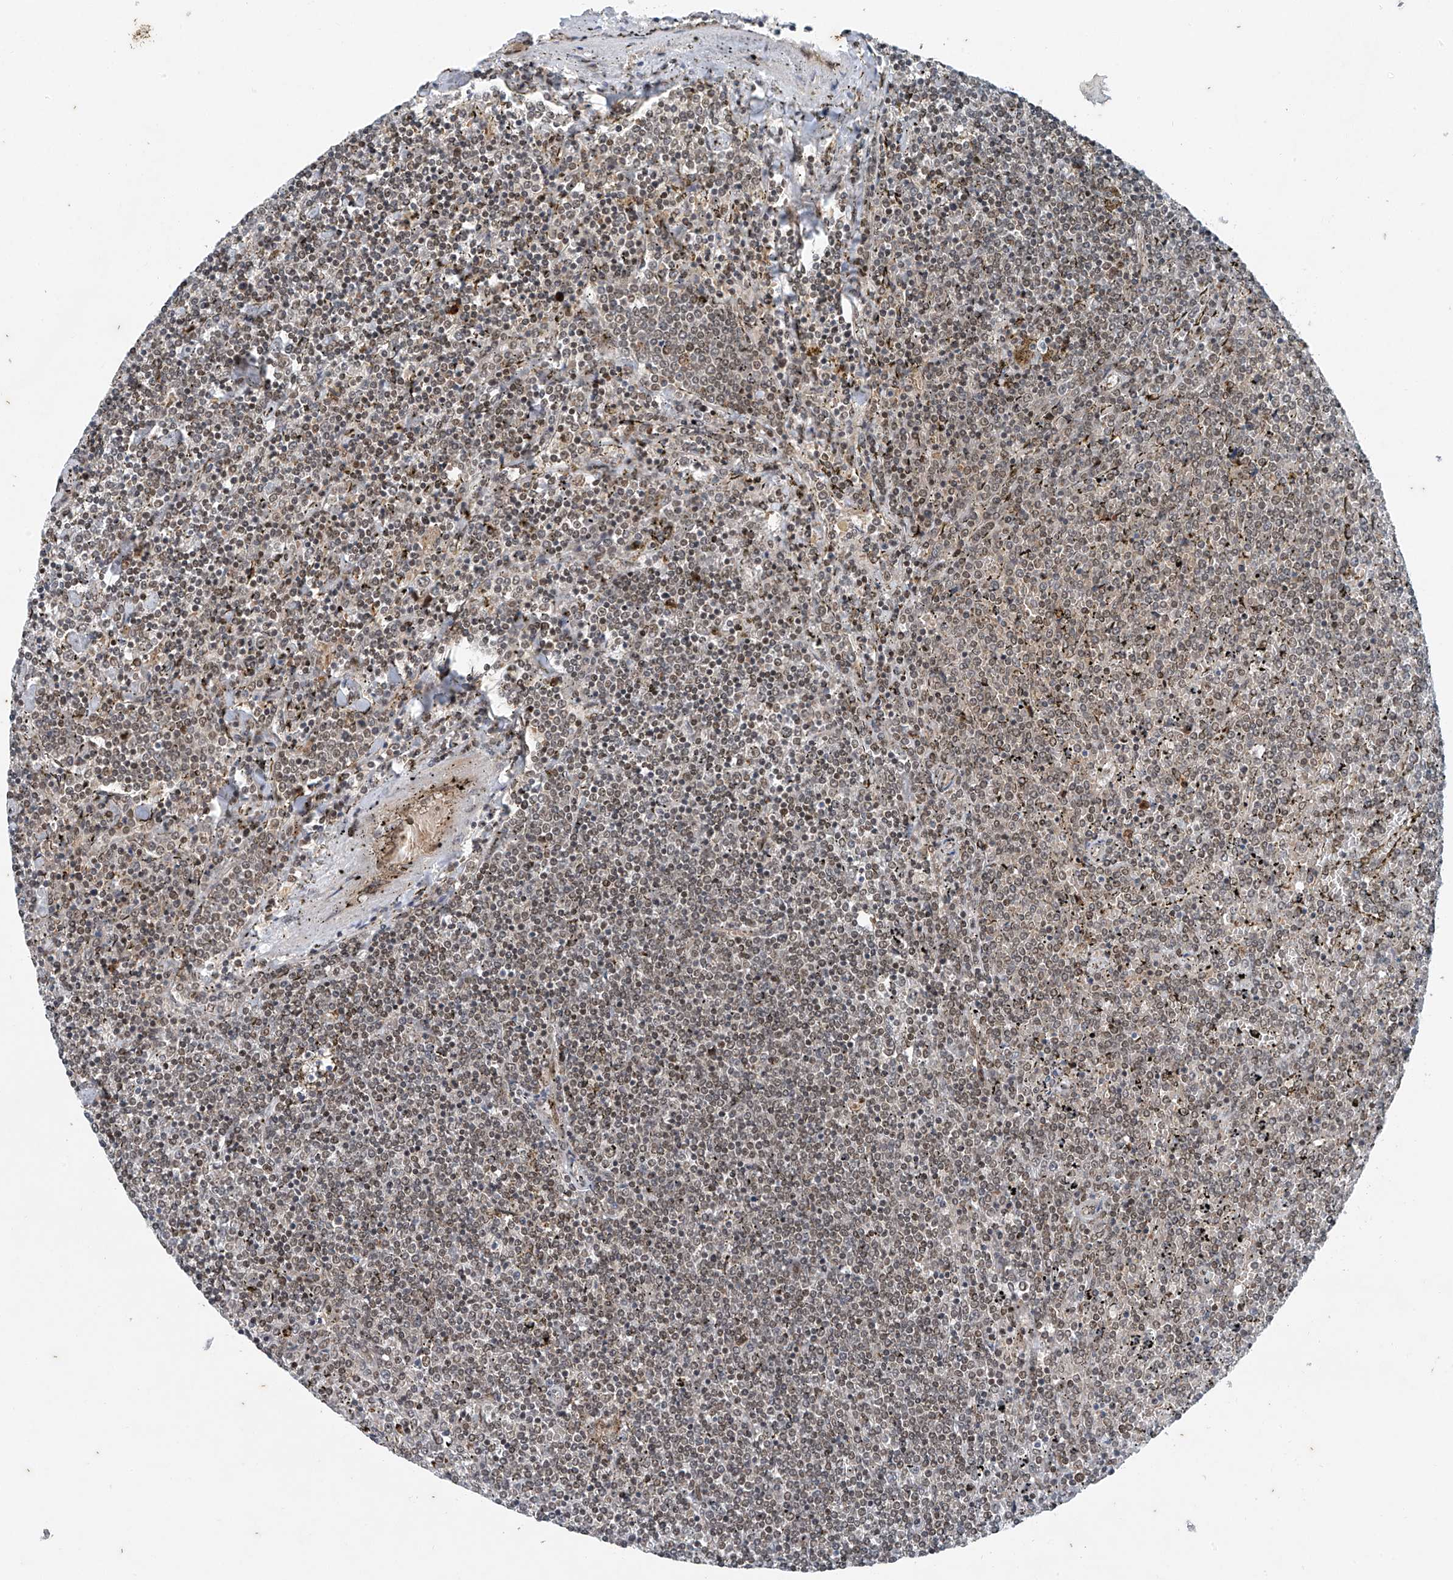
{"staining": {"intensity": "weak", "quantity": "25%-75%", "location": "nuclear"}, "tissue": "lymphoma", "cell_type": "Tumor cells", "image_type": "cancer", "snomed": [{"axis": "morphology", "description": "Malignant lymphoma, non-Hodgkin's type, Low grade"}, {"axis": "topography", "description": "Spleen"}], "caption": "Immunohistochemical staining of lymphoma exhibits low levels of weak nuclear protein positivity in approximately 25%-75% of tumor cells.", "gene": "TAF8", "patient": {"sex": "female", "age": 19}}